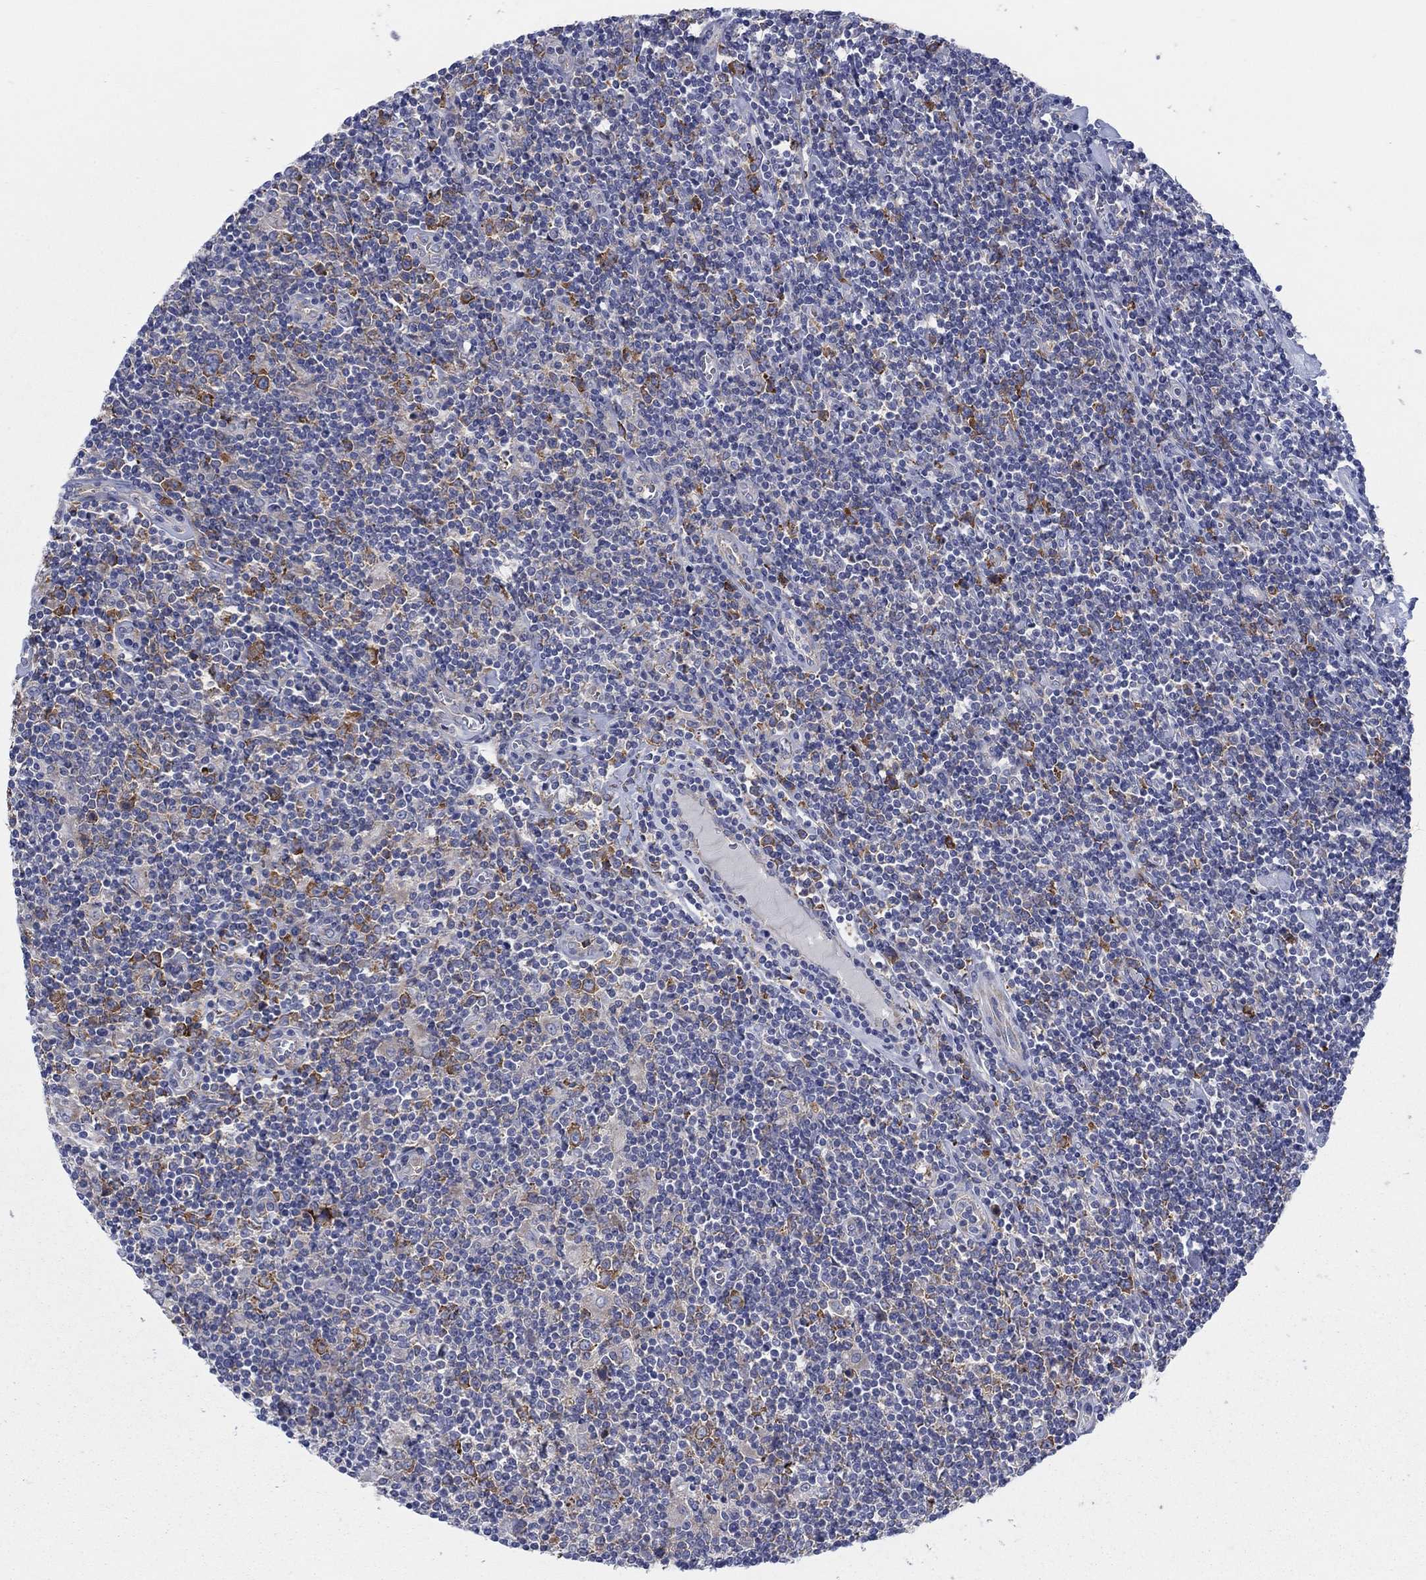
{"staining": {"intensity": "moderate", "quantity": ">75%", "location": "cytoplasmic/membranous"}, "tissue": "lymphoma", "cell_type": "Tumor cells", "image_type": "cancer", "snomed": [{"axis": "morphology", "description": "Hodgkin's disease, NOS"}, {"axis": "topography", "description": "Lymph node"}], "caption": "The image reveals staining of Hodgkin's disease, revealing moderate cytoplasmic/membranous protein positivity (brown color) within tumor cells.", "gene": "TMEM59", "patient": {"sex": "male", "age": 40}}